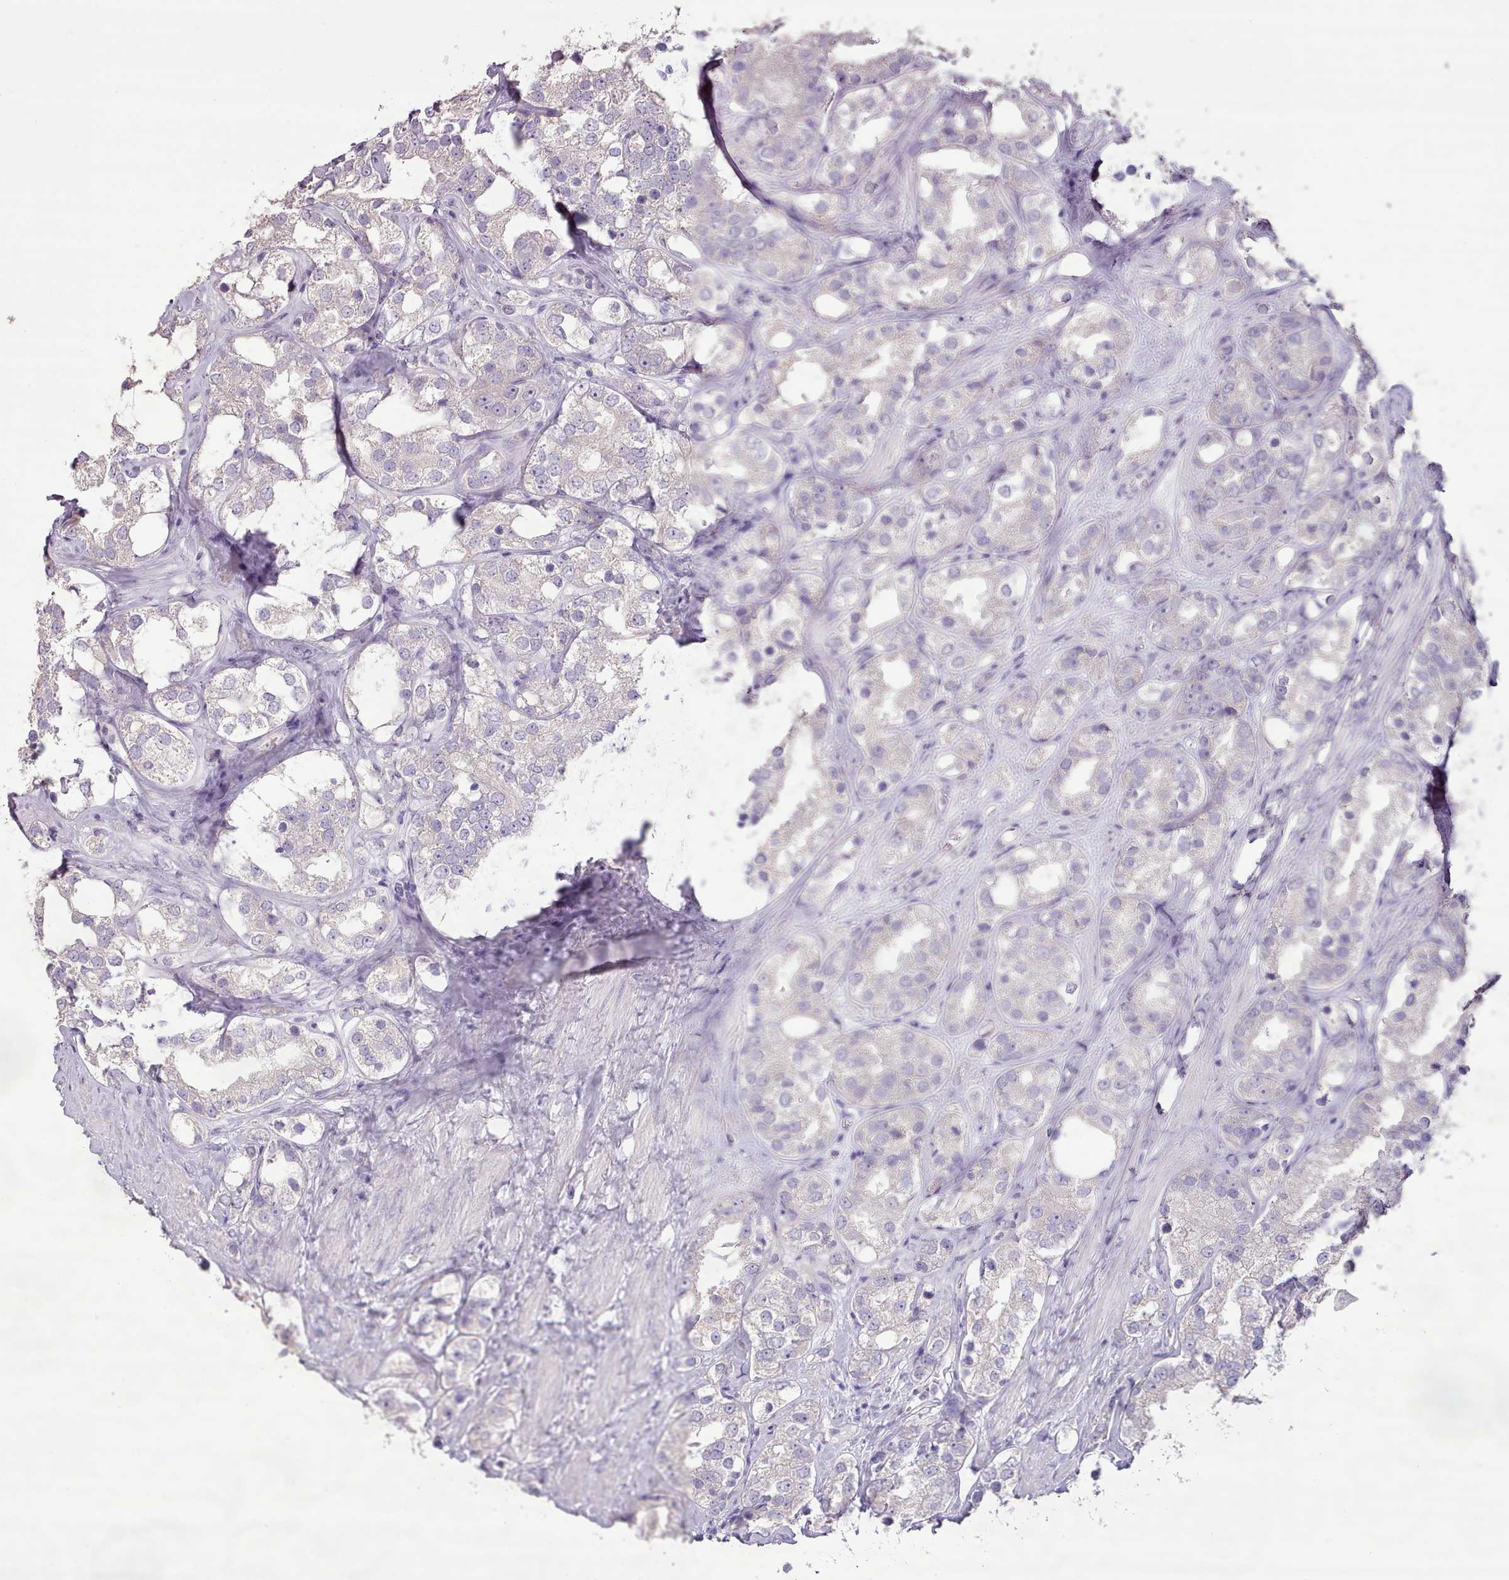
{"staining": {"intensity": "negative", "quantity": "none", "location": "none"}, "tissue": "prostate cancer", "cell_type": "Tumor cells", "image_type": "cancer", "snomed": [{"axis": "morphology", "description": "Adenocarcinoma, NOS"}, {"axis": "topography", "description": "Prostate"}], "caption": "Tumor cells show no significant expression in prostate cancer (adenocarcinoma).", "gene": "BLOC1S2", "patient": {"sex": "male", "age": 79}}